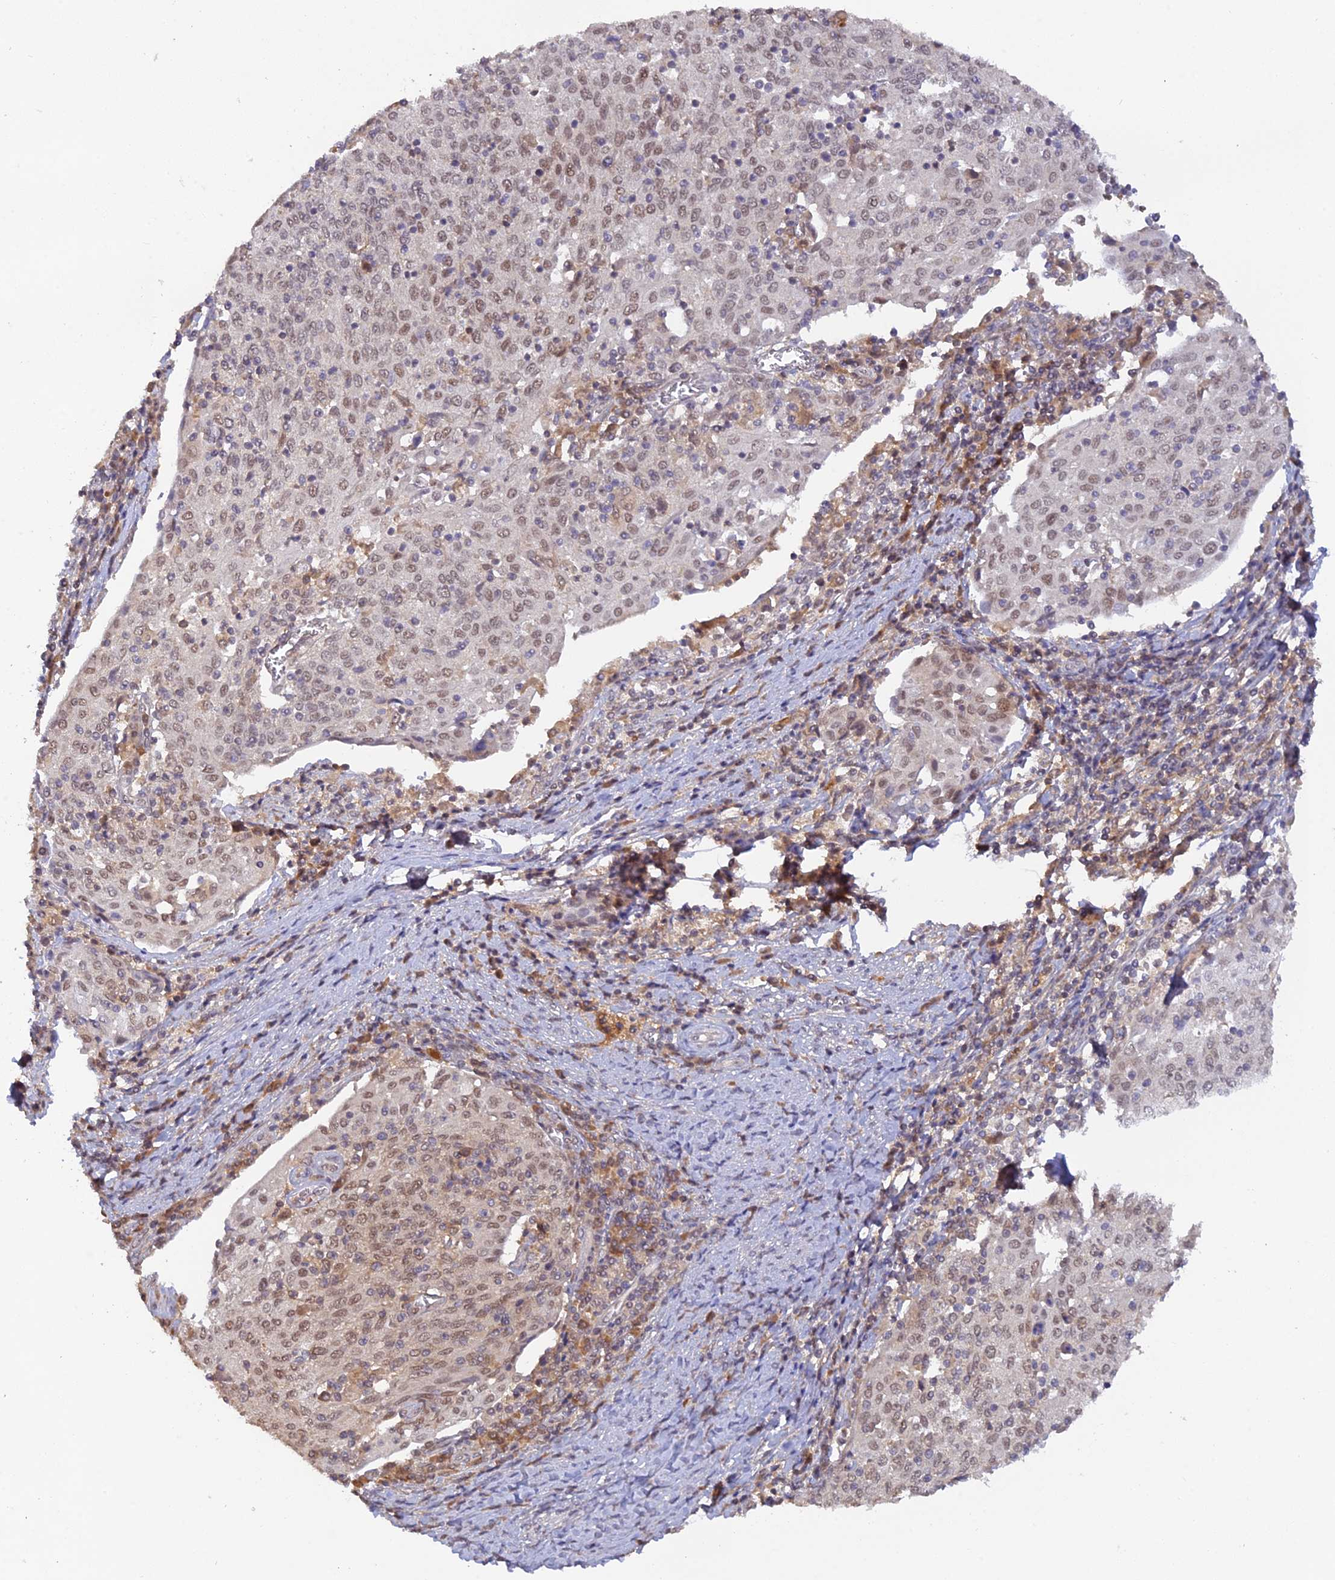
{"staining": {"intensity": "weak", "quantity": "25%-75%", "location": "nuclear"}, "tissue": "cervical cancer", "cell_type": "Tumor cells", "image_type": "cancer", "snomed": [{"axis": "morphology", "description": "Squamous cell carcinoma, NOS"}, {"axis": "topography", "description": "Cervix"}], "caption": "Cervical squamous cell carcinoma stained with a protein marker exhibits weak staining in tumor cells.", "gene": "ZNF436", "patient": {"sex": "female", "age": 52}}